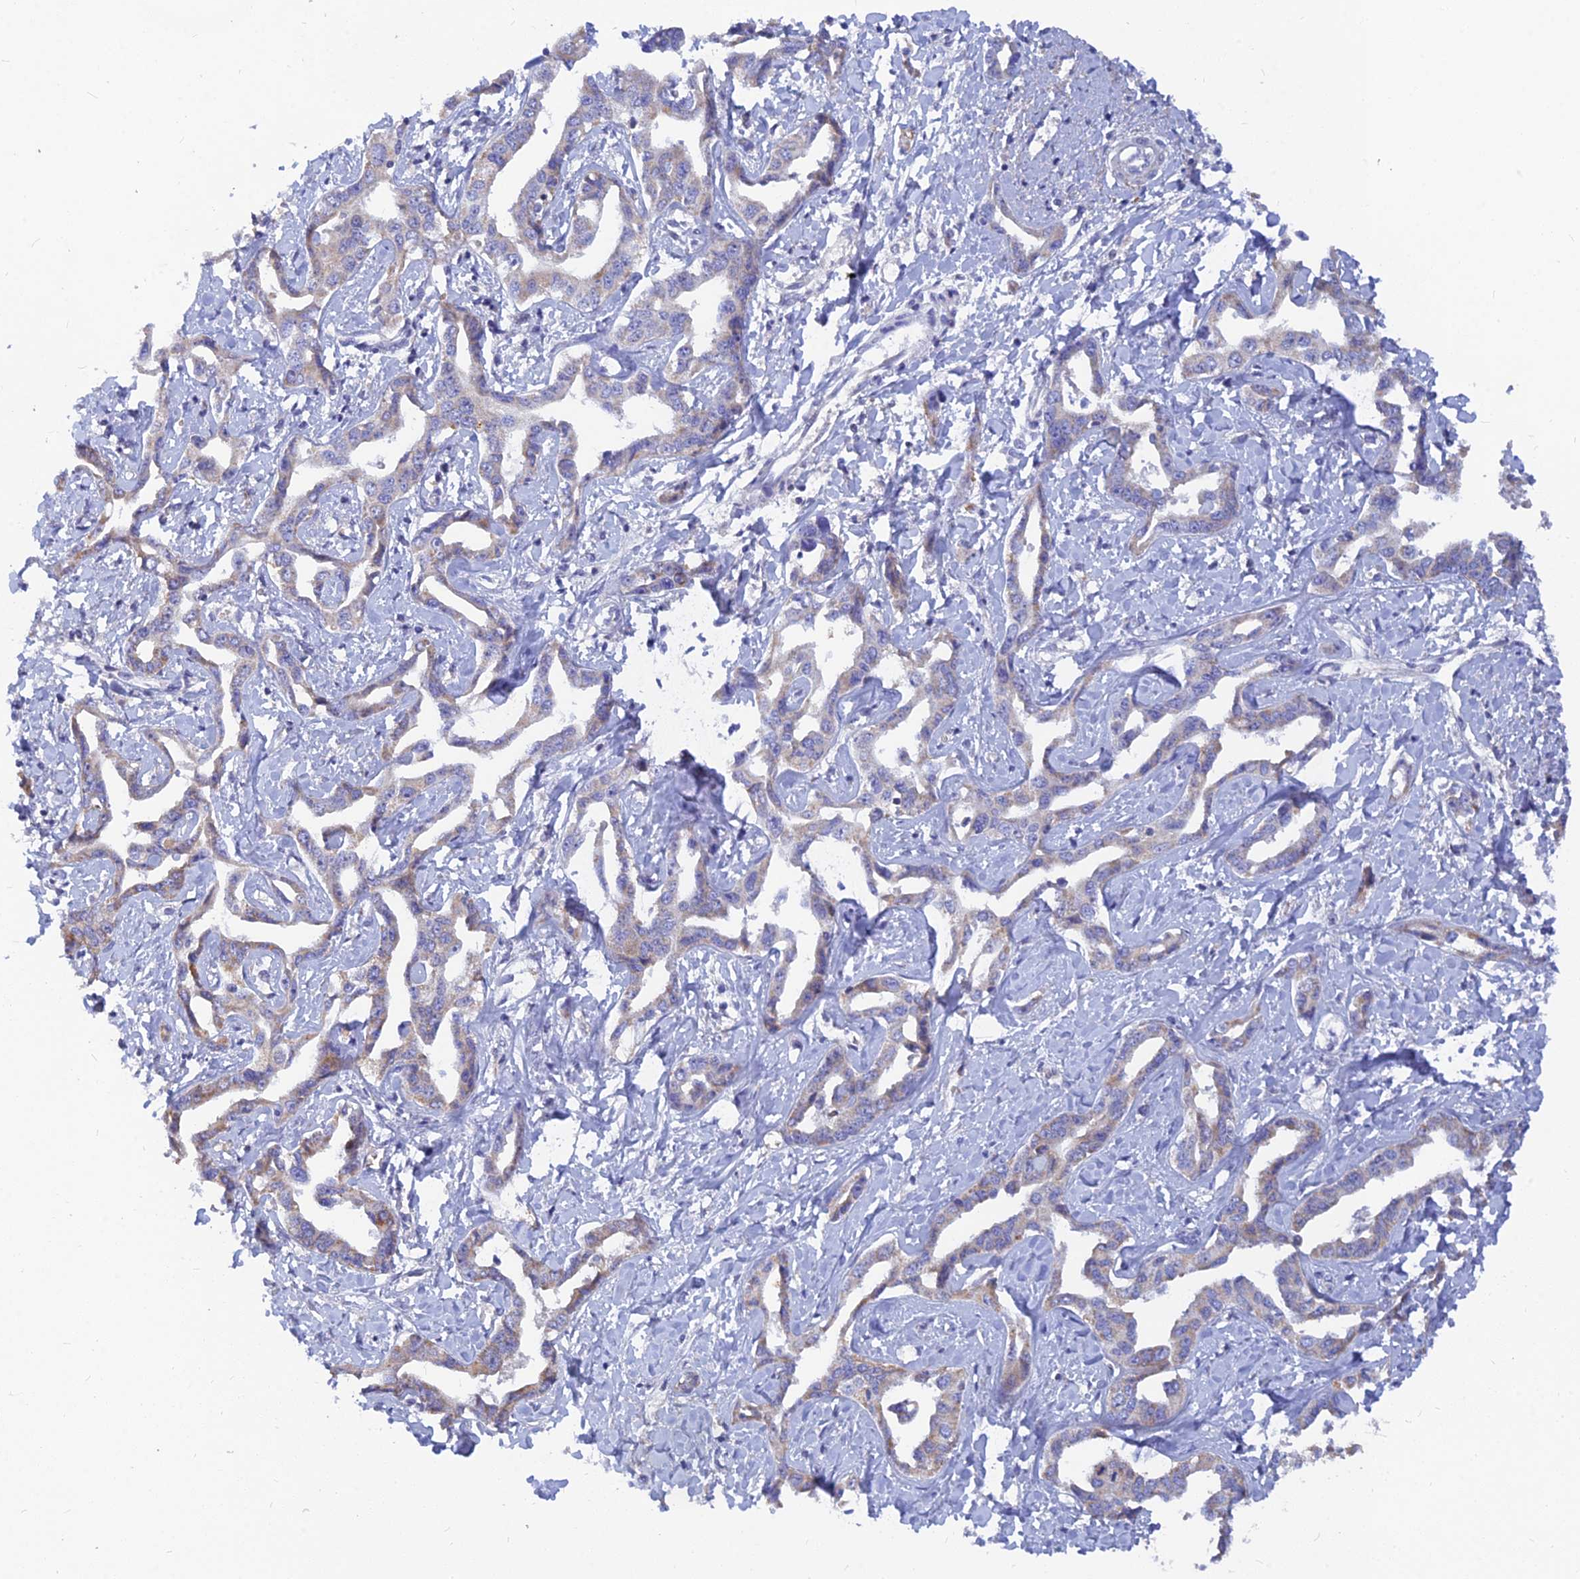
{"staining": {"intensity": "weak", "quantity": ">75%", "location": "cytoplasmic/membranous"}, "tissue": "liver cancer", "cell_type": "Tumor cells", "image_type": "cancer", "snomed": [{"axis": "morphology", "description": "Cholangiocarcinoma"}, {"axis": "topography", "description": "Liver"}], "caption": "Immunohistochemistry histopathology image of human cholangiocarcinoma (liver) stained for a protein (brown), which exhibits low levels of weak cytoplasmic/membranous positivity in about >75% of tumor cells.", "gene": "CACNA1B", "patient": {"sex": "male", "age": 59}}